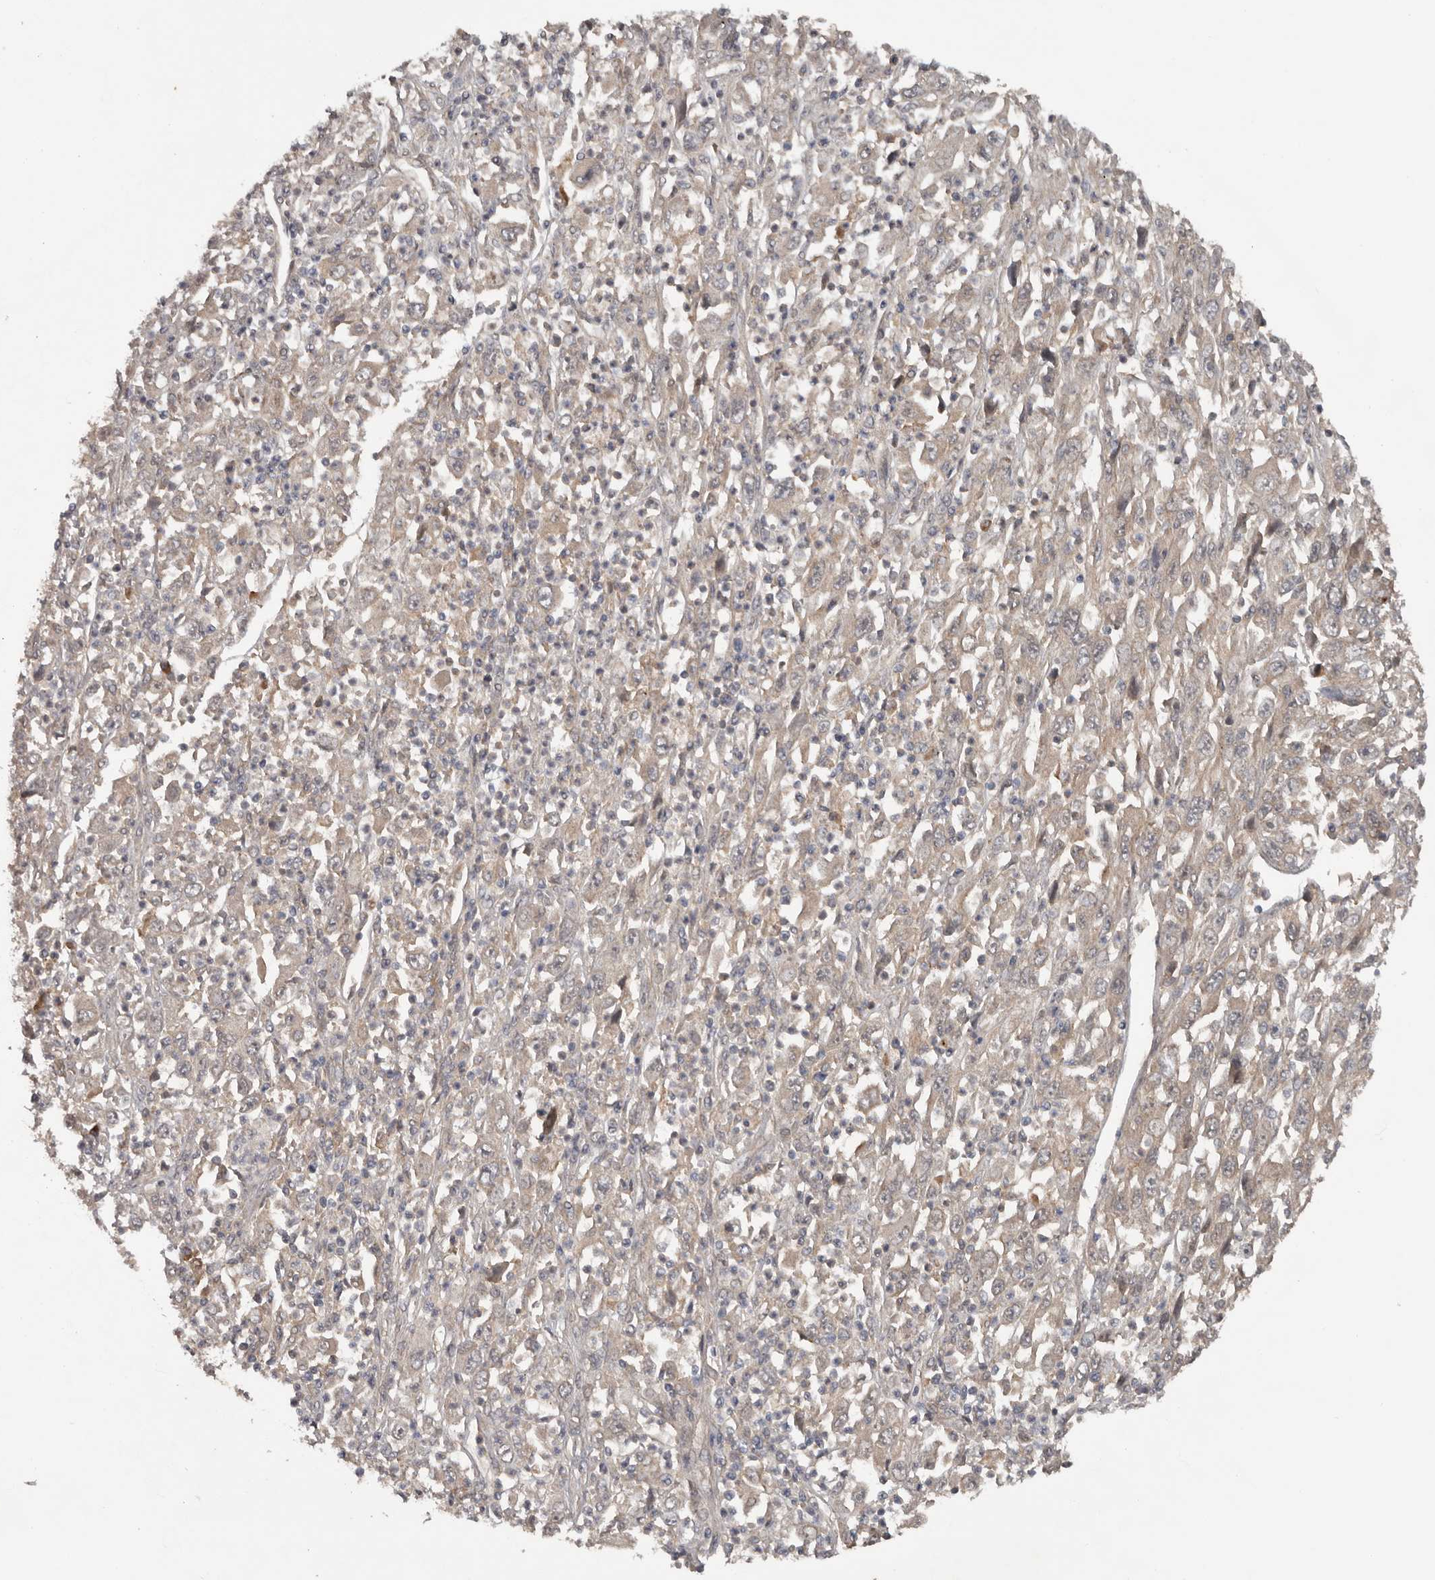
{"staining": {"intensity": "weak", "quantity": "25%-75%", "location": "cytoplasmic/membranous"}, "tissue": "melanoma", "cell_type": "Tumor cells", "image_type": "cancer", "snomed": [{"axis": "morphology", "description": "Malignant melanoma, Metastatic site"}, {"axis": "topography", "description": "Skin"}], "caption": "IHC of malignant melanoma (metastatic site) displays low levels of weak cytoplasmic/membranous staining in approximately 25%-75% of tumor cells. (DAB (3,3'-diaminobenzidine) IHC, brown staining for protein, blue staining for nuclei).", "gene": "DNAJB4", "patient": {"sex": "female", "age": 56}}